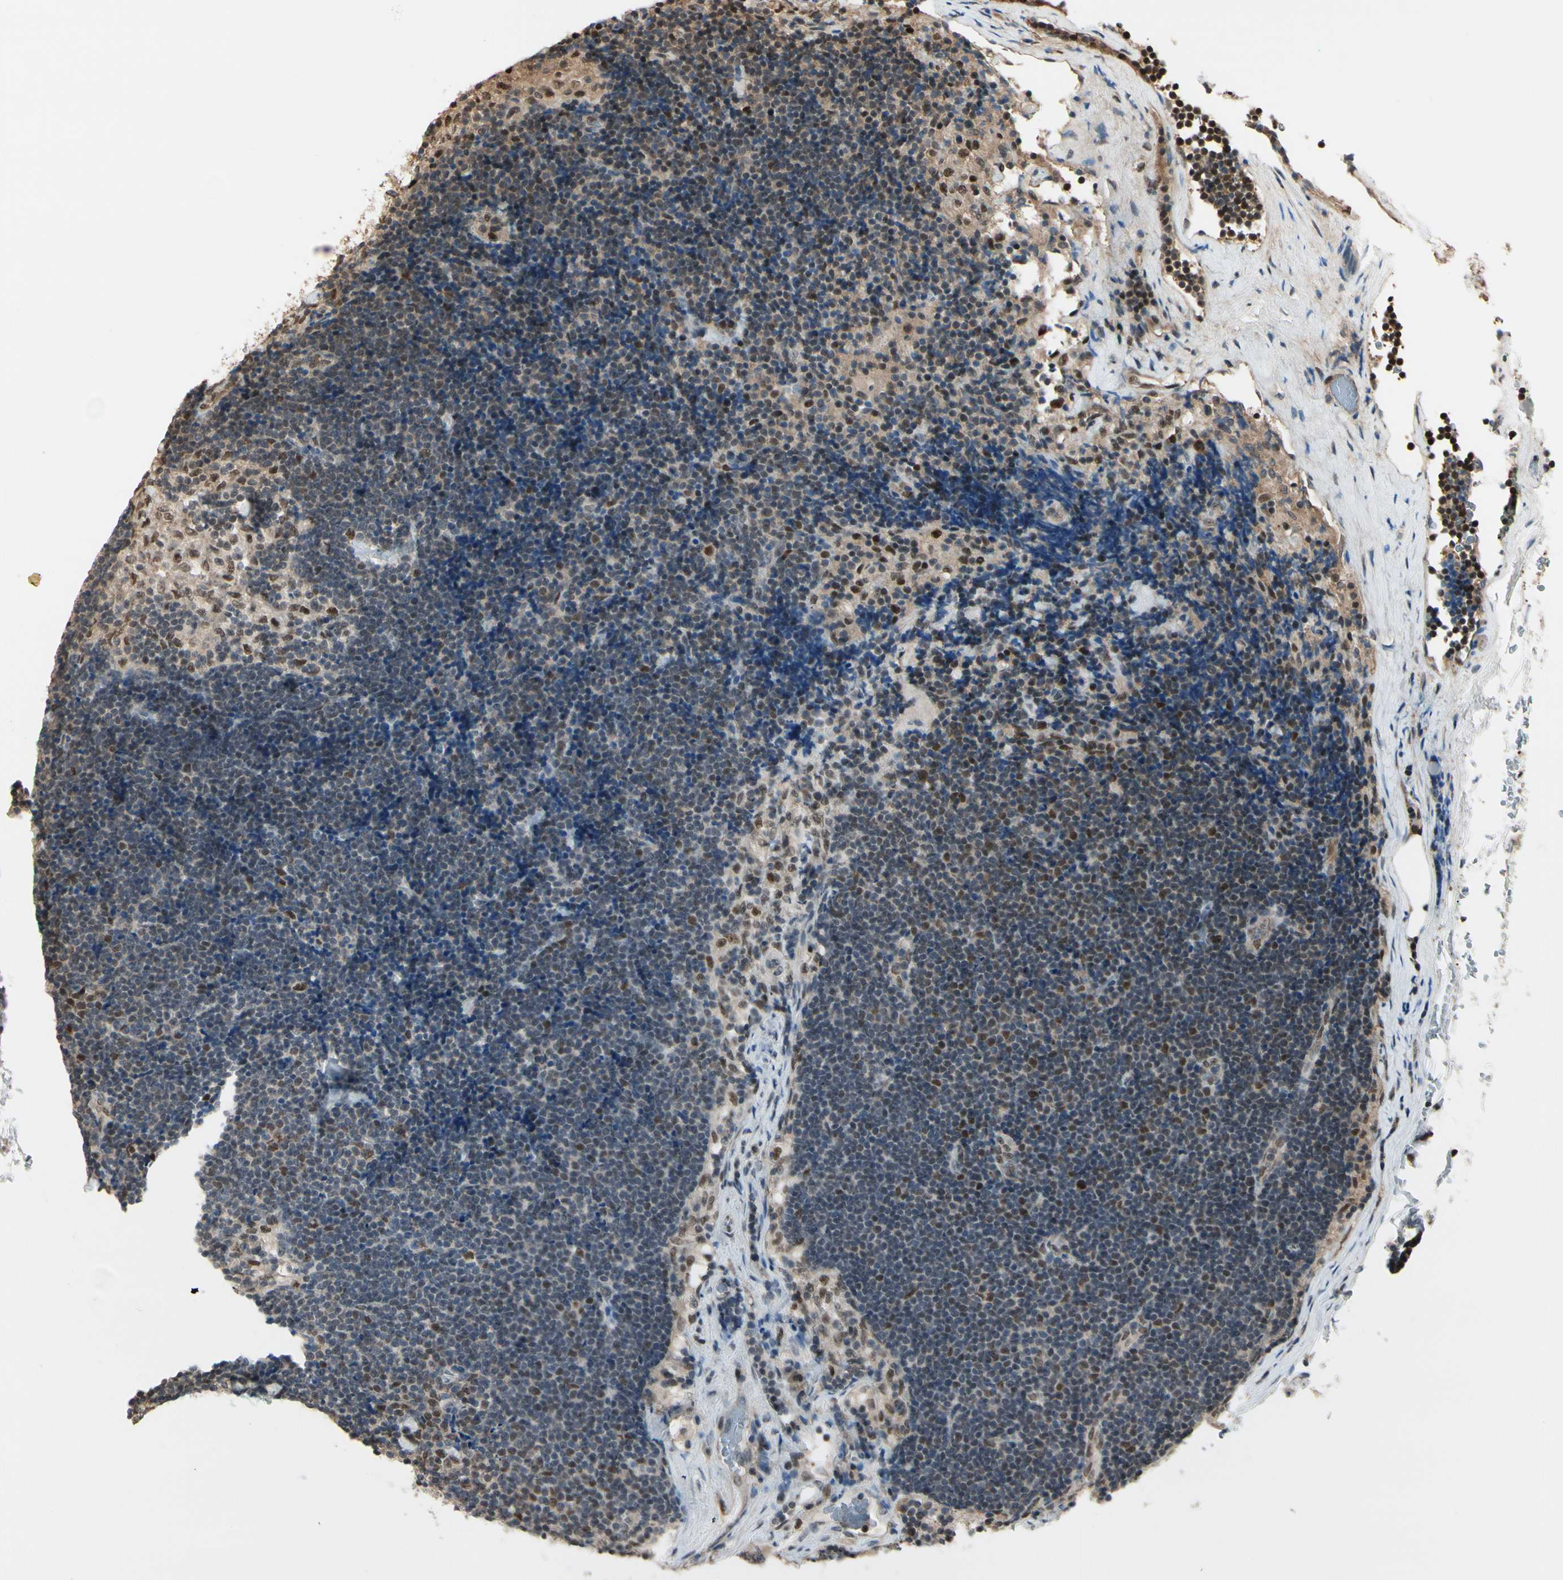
{"staining": {"intensity": "strong", "quantity": "25%-75%", "location": "nuclear"}, "tissue": "lymph node", "cell_type": "Germinal center cells", "image_type": "normal", "snomed": [{"axis": "morphology", "description": "Normal tissue, NOS"}, {"axis": "topography", "description": "Lymph node"}], "caption": "A high-resolution photomicrograph shows IHC staining of normal lymph node, which displays strong nuclear staining in approximately 25%-75% of germinal center cells.", "gene": "HSF1", "patient": {"sex": "male", "age": 63}}